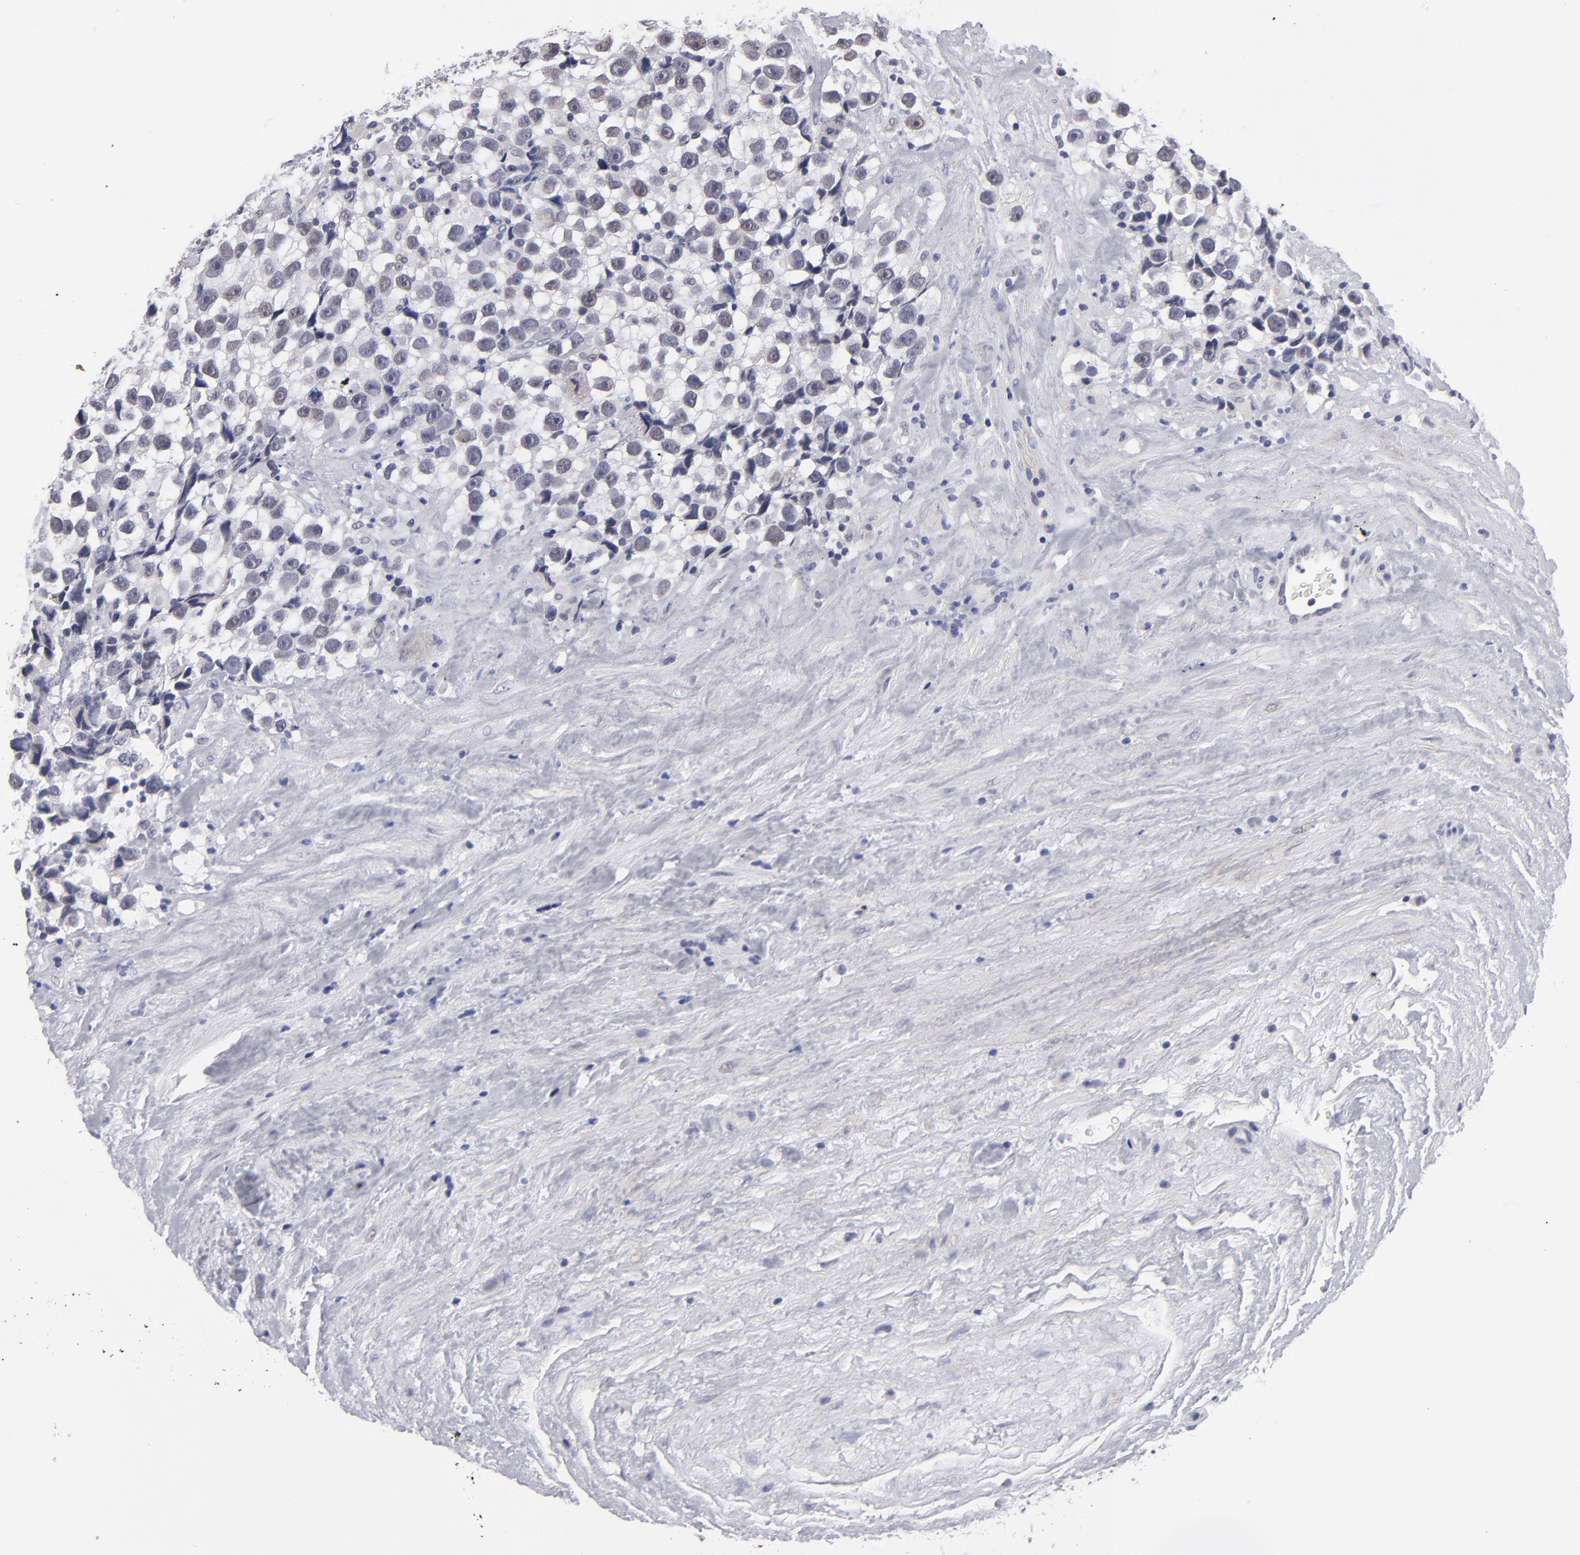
{"staining": {"intensity": "negative", "quantity": "none", "location": "none"}, "tissue": "testis cancer", "cell_type": "Tumor cells", "image_type": "cancer", "snomed": [{"axis": "morphology", "description": "Seminoma, NOS"}, {"axis": "topography", "description": "Testis"}], "caption": "Protein analysis of testis seminoma displays no significant positivity in tumor cells. (DAB immunohistochemistry, high magnification).", "gene": "TEX11", "patient": {"sex": "male", "age": 43}}